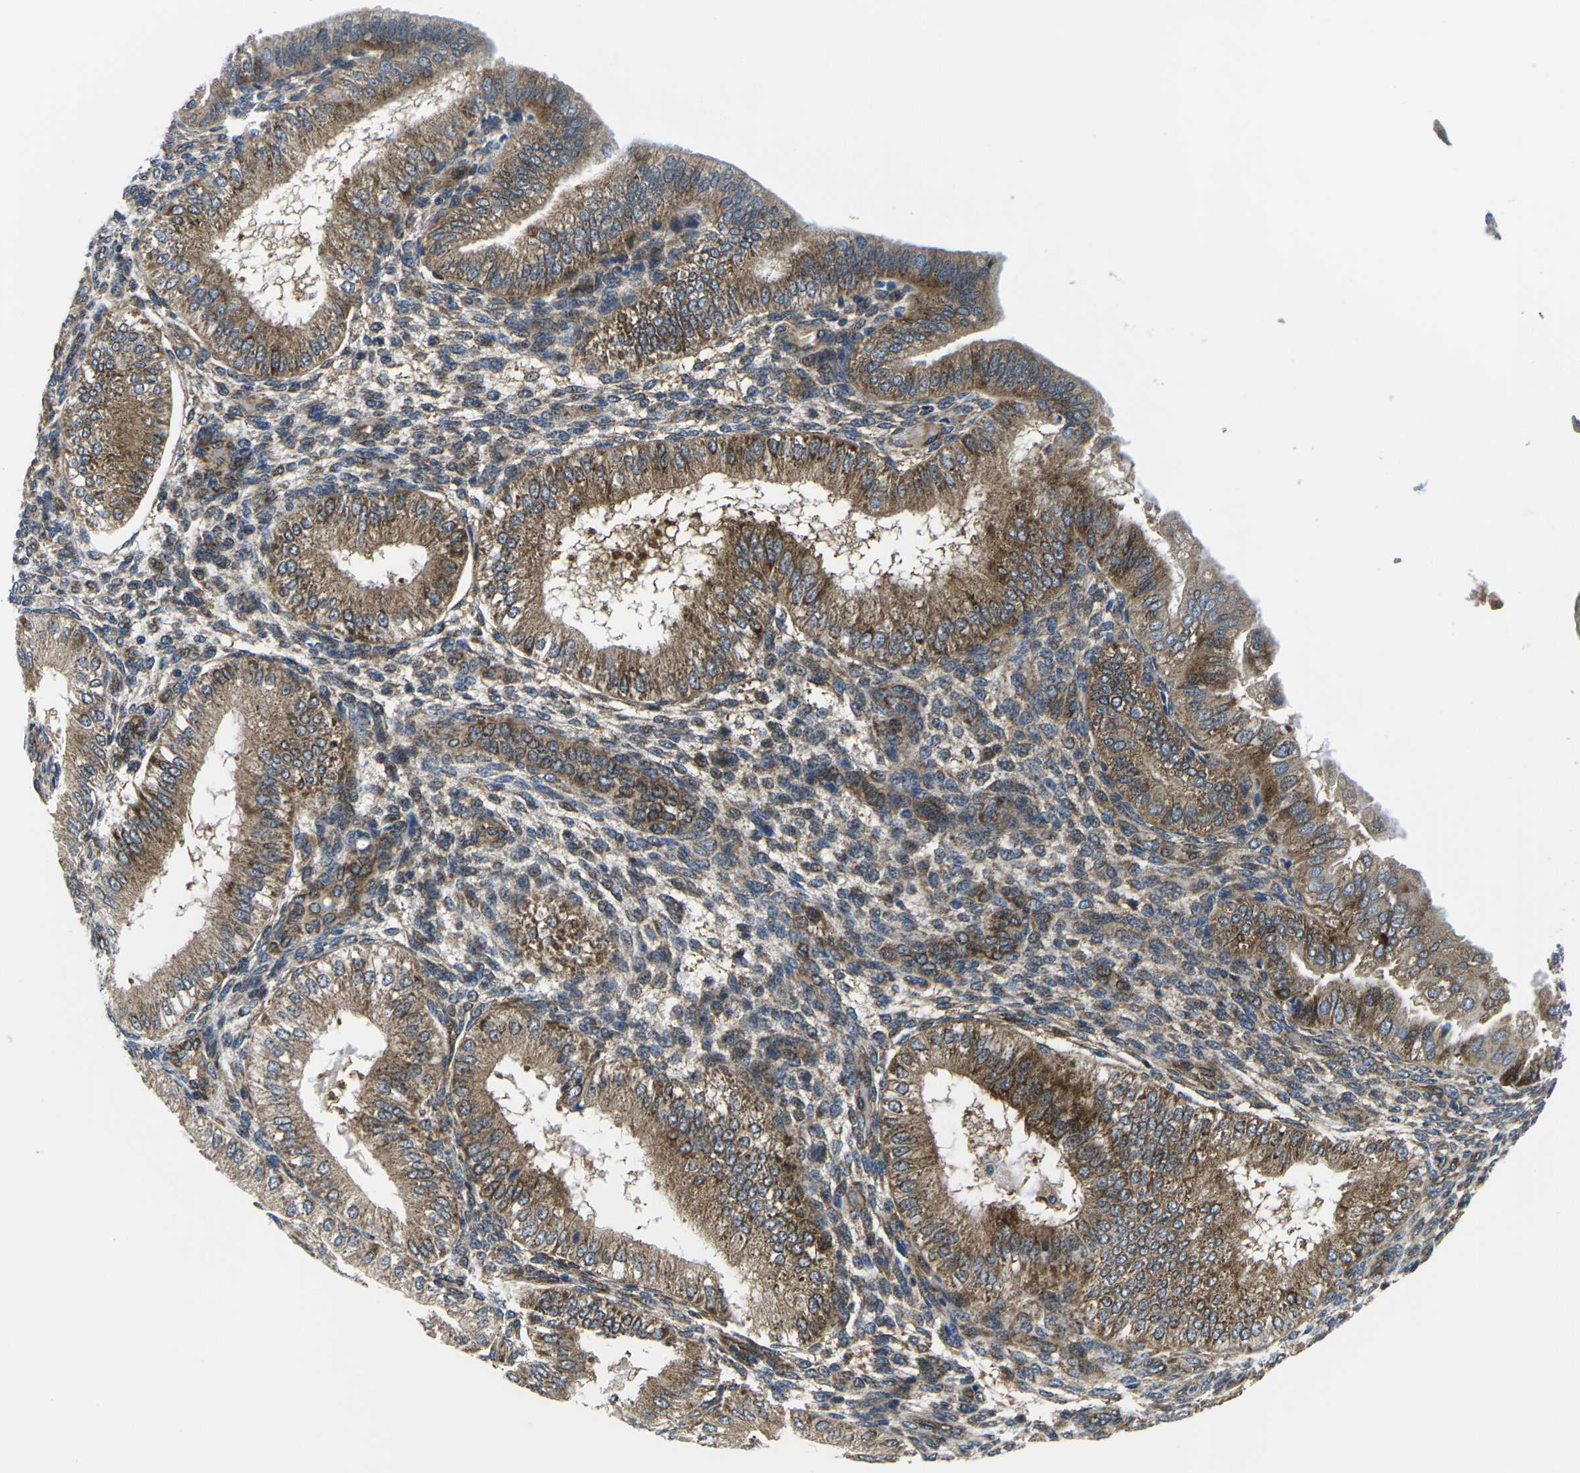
{"staining": {"intensity": "weak", "quantity": "25%-75%", "location": "cytoplasmic/membranous"}, "tissue": "endometrium", "cell_type": "Cells in endometrial stroma", "image_type": "normal", "snomed": [{"axis": "morphology", "description": "Normal tissue, NOS"}, {"axis": "topography", "description": "Endometrium"}], "caption": "Protein staining by IHC shows weak cytoplasmic/membranous expression in approximately 25%-75% of cells in endometrial stroma in benign endometrium. The staining was performed using DAB (3,3'-diaminobenzidine), with brown indicating positive protein expression. Nuclei are stained blue with hematoxylin.", "gene": "EIF4E", "patient": {"sex": "female", "age": 39}}